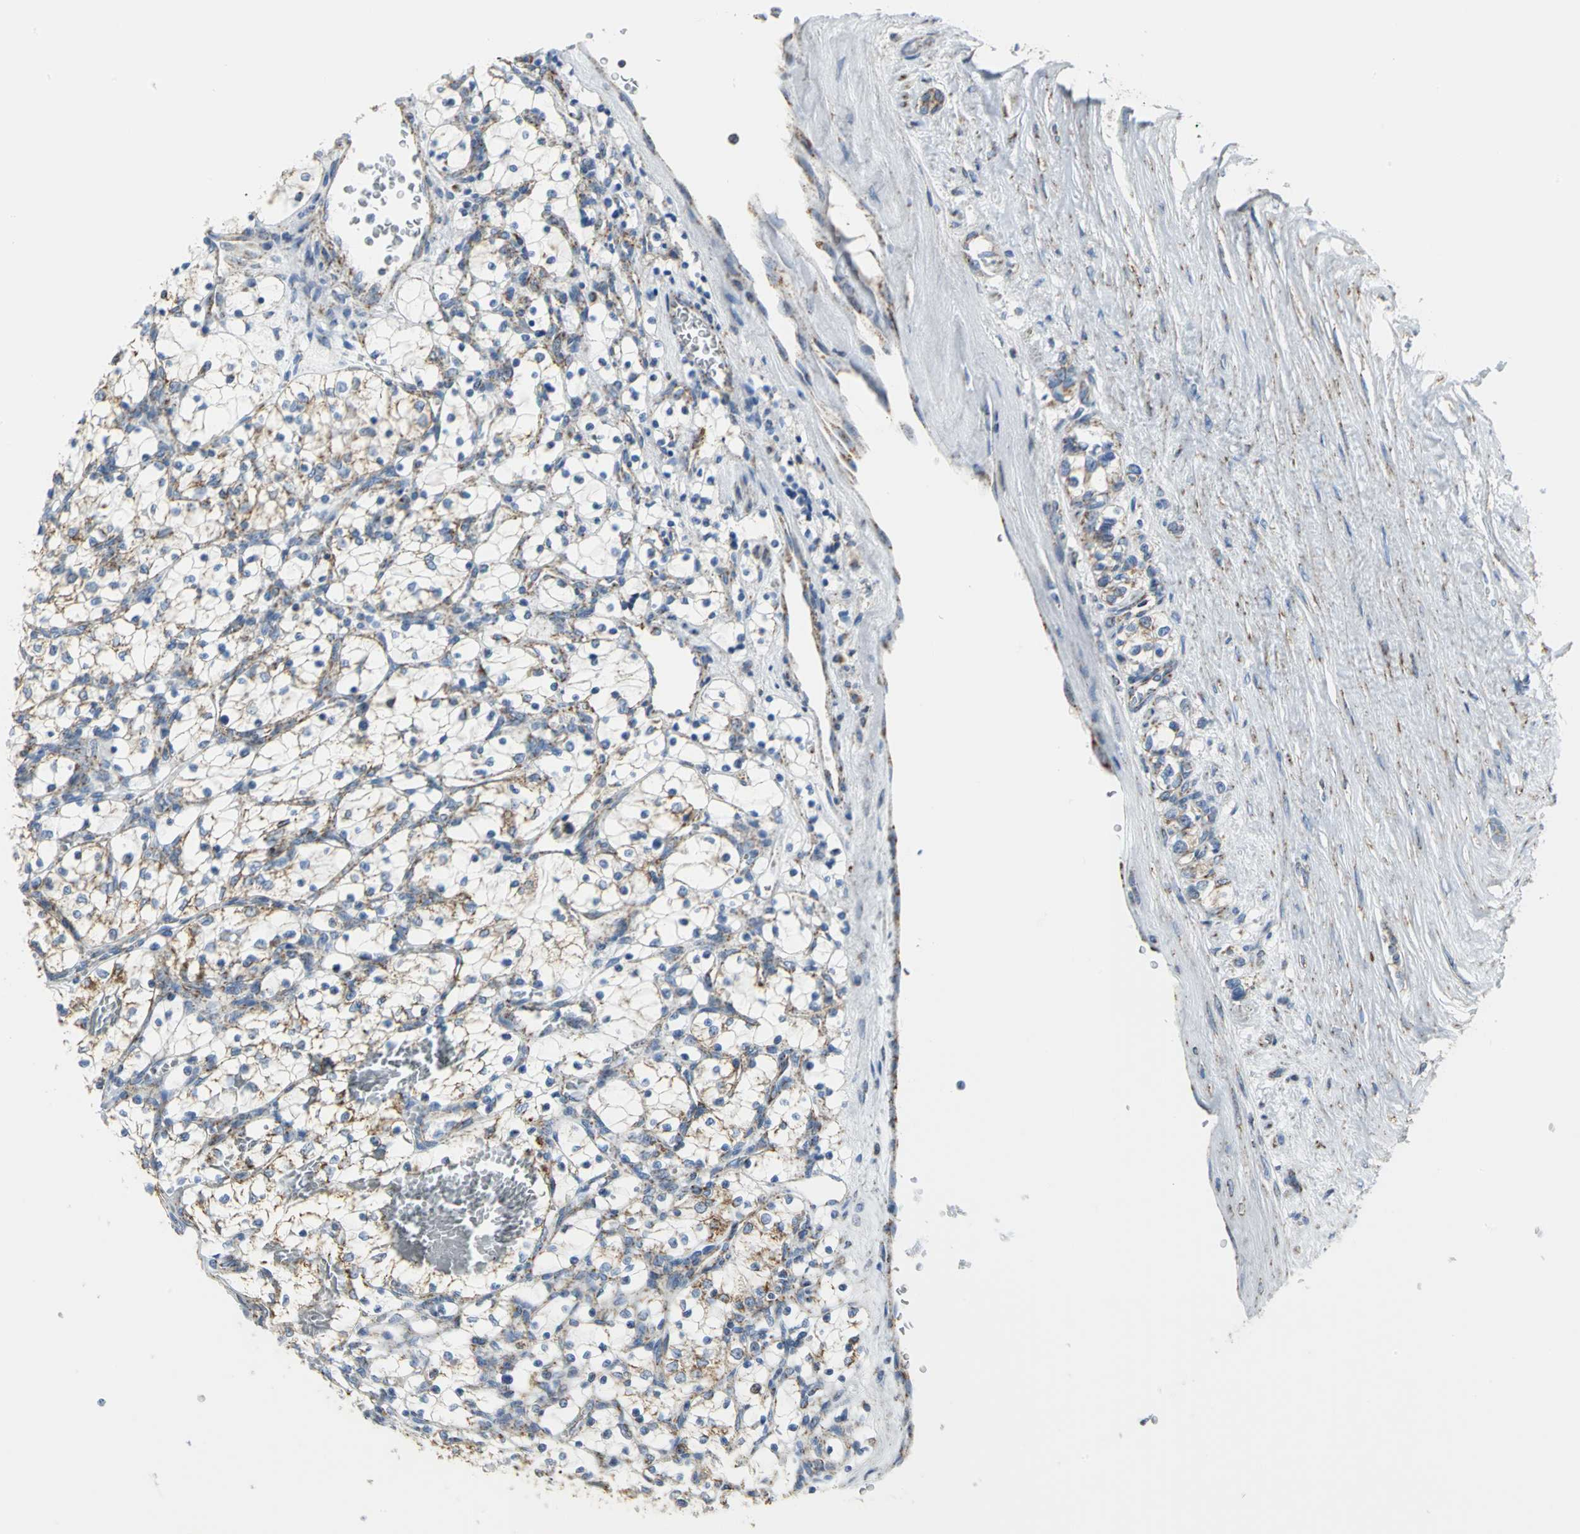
{"staining": {"intensity": "weak", "quantity": "<25%", "location": "cytoplasmic/membranous"}, "tissue": "renal cancer", "cell_type": "Tumor cells", "image_type": "cancer", "snomed": [{"axis": "morphology", "description": "Adenocarcinoma, NOS"}, {"axis": "topography", "description": "Kidney"}], "caption": "The histopathology image reveals no significant staining in tumor cells of renal cancer. (IHC, brightfield microscopy, high magnification).", "gene": "NTRK1", "patient": {"sex": "female", "age": 69}}